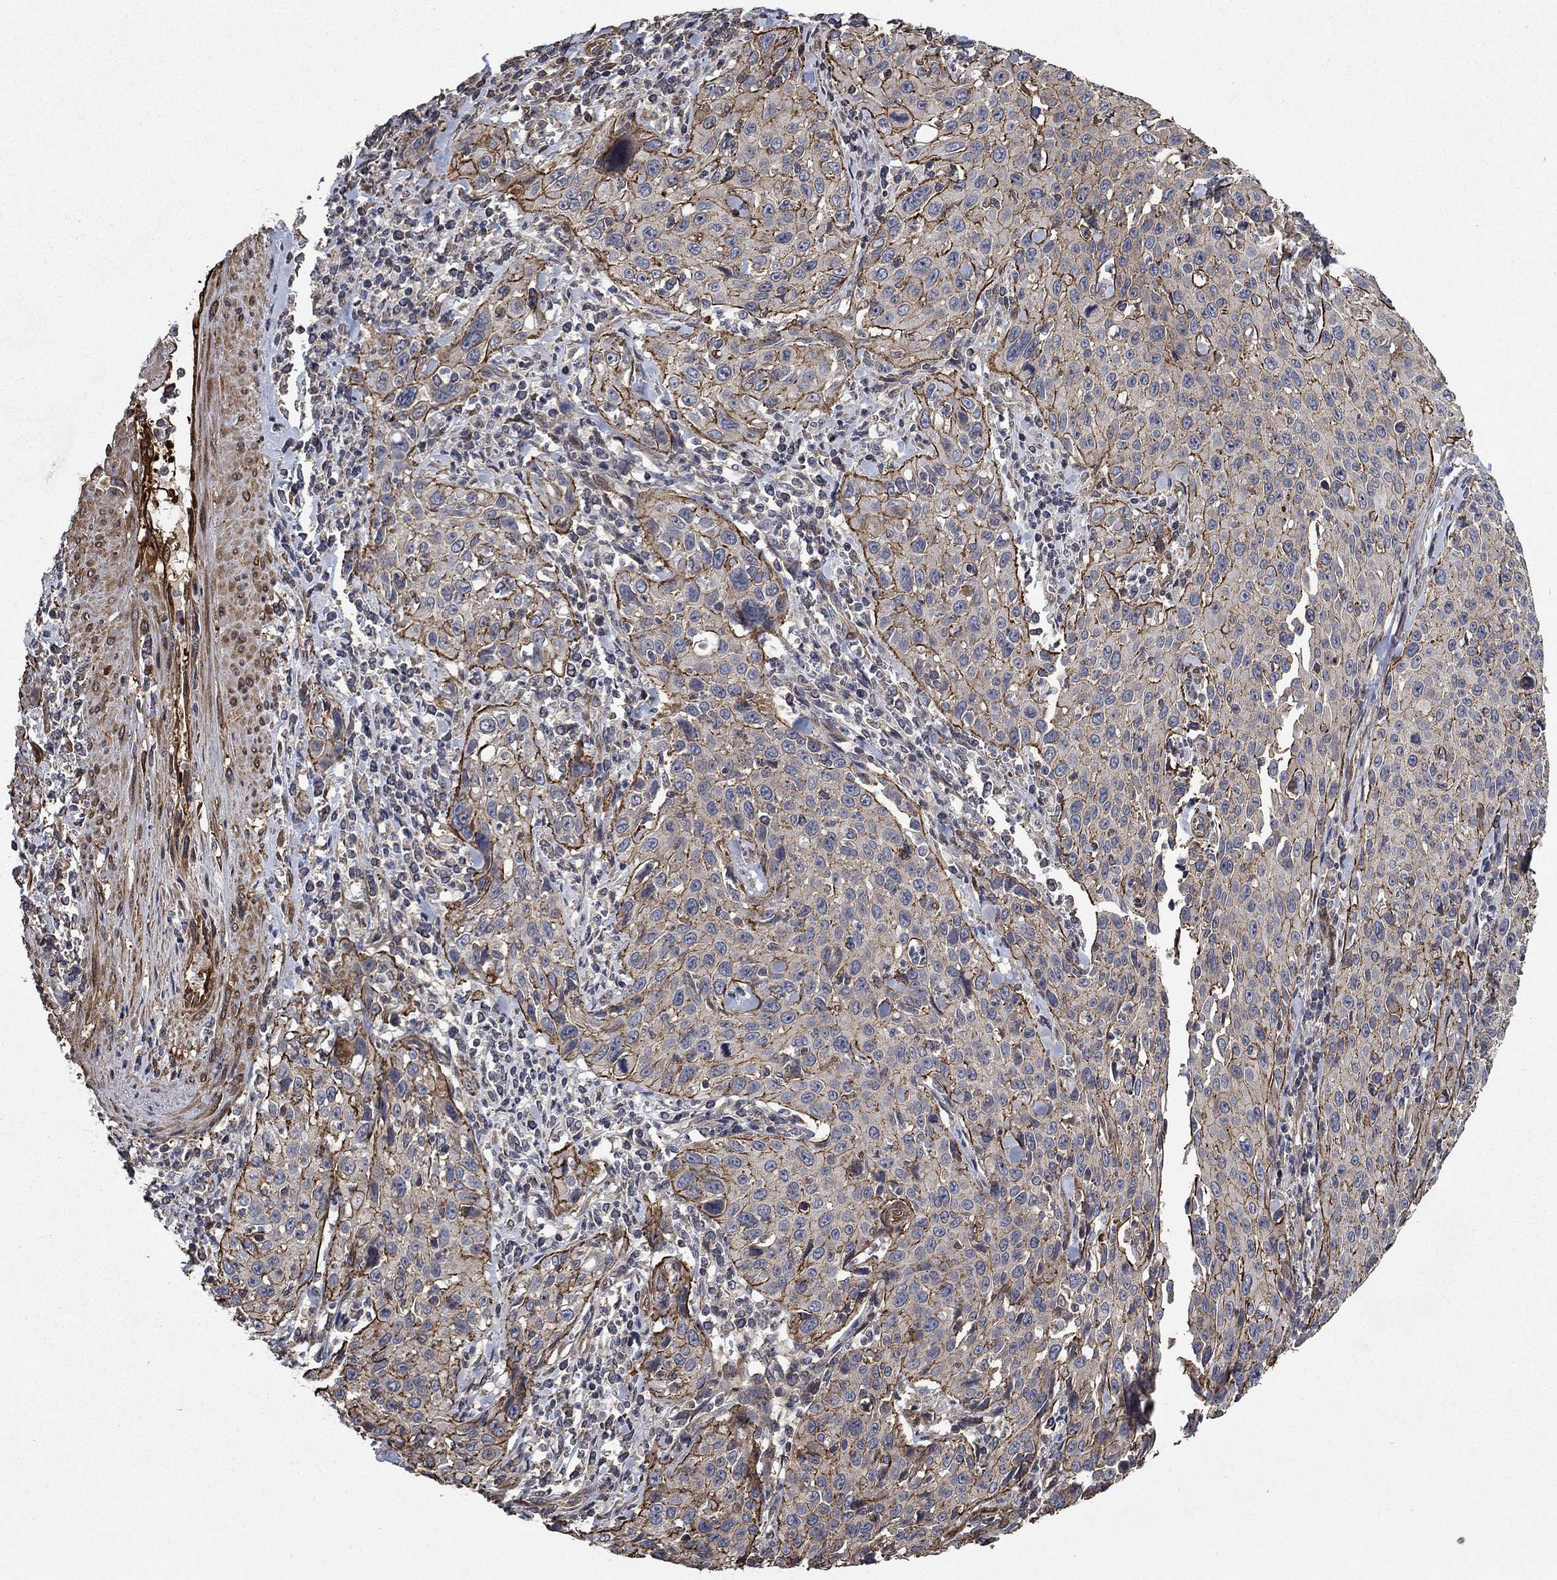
{"staining": {"intensity": "strong", "quantity": "25%-75%", "location": "cytoplasmic/membranous"}, "tissue": "cervical cancer", "cell_type": "Tumor cells", "image_type": "cancer", "snomed": [{"axis": "morphology", "description": "Squamous cell carcinoma, NOS"}, {"axis": "topography", "description": "Cervix"}], "caption": "About 25%-75% of tumor cells in human squamous cell carcinoma (cervical) reveal strong cytoplasmic/membranous protein positivity as visualized by brown immunohistochemical staining.", "gene": "PDE3A", "patient": {"sex": "female", "age": 26}}